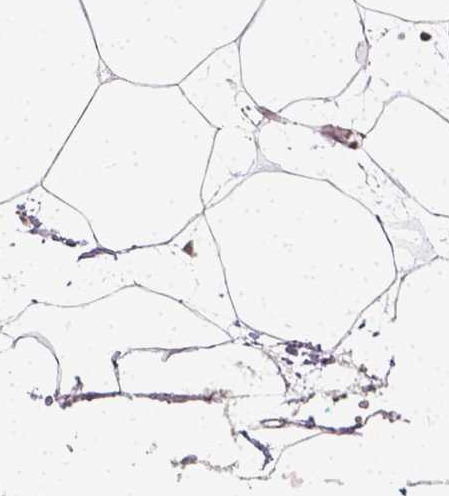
{"staining": {"intensity": "weak", "quantity": ">75%", "location": "cytoplasmic/membranous"}, "tissue": "adipose tissue", "cell_type": "Adipocytes", "image_type": "normal", "snomed": [{"axis": "morphology", "description": "Normal tissue, NOS"}, {"axis": "topography", "description": "Adipose tissue"}, {"axis": "topography", "description": "Pancreas"}, {"axis": "topography", "description": "Peripheral nerve tissue"}], "caption": "Immunohistochemistry (IHC) photomicrograph of normal human adipose tissue stained for a protein (brown), which displays low levels of weak cytoplasmic/membranous staining in approximately >75% of adipocytes.", "gene": "ZMAT3", "patient": {"sex": "female", "age": 58}}